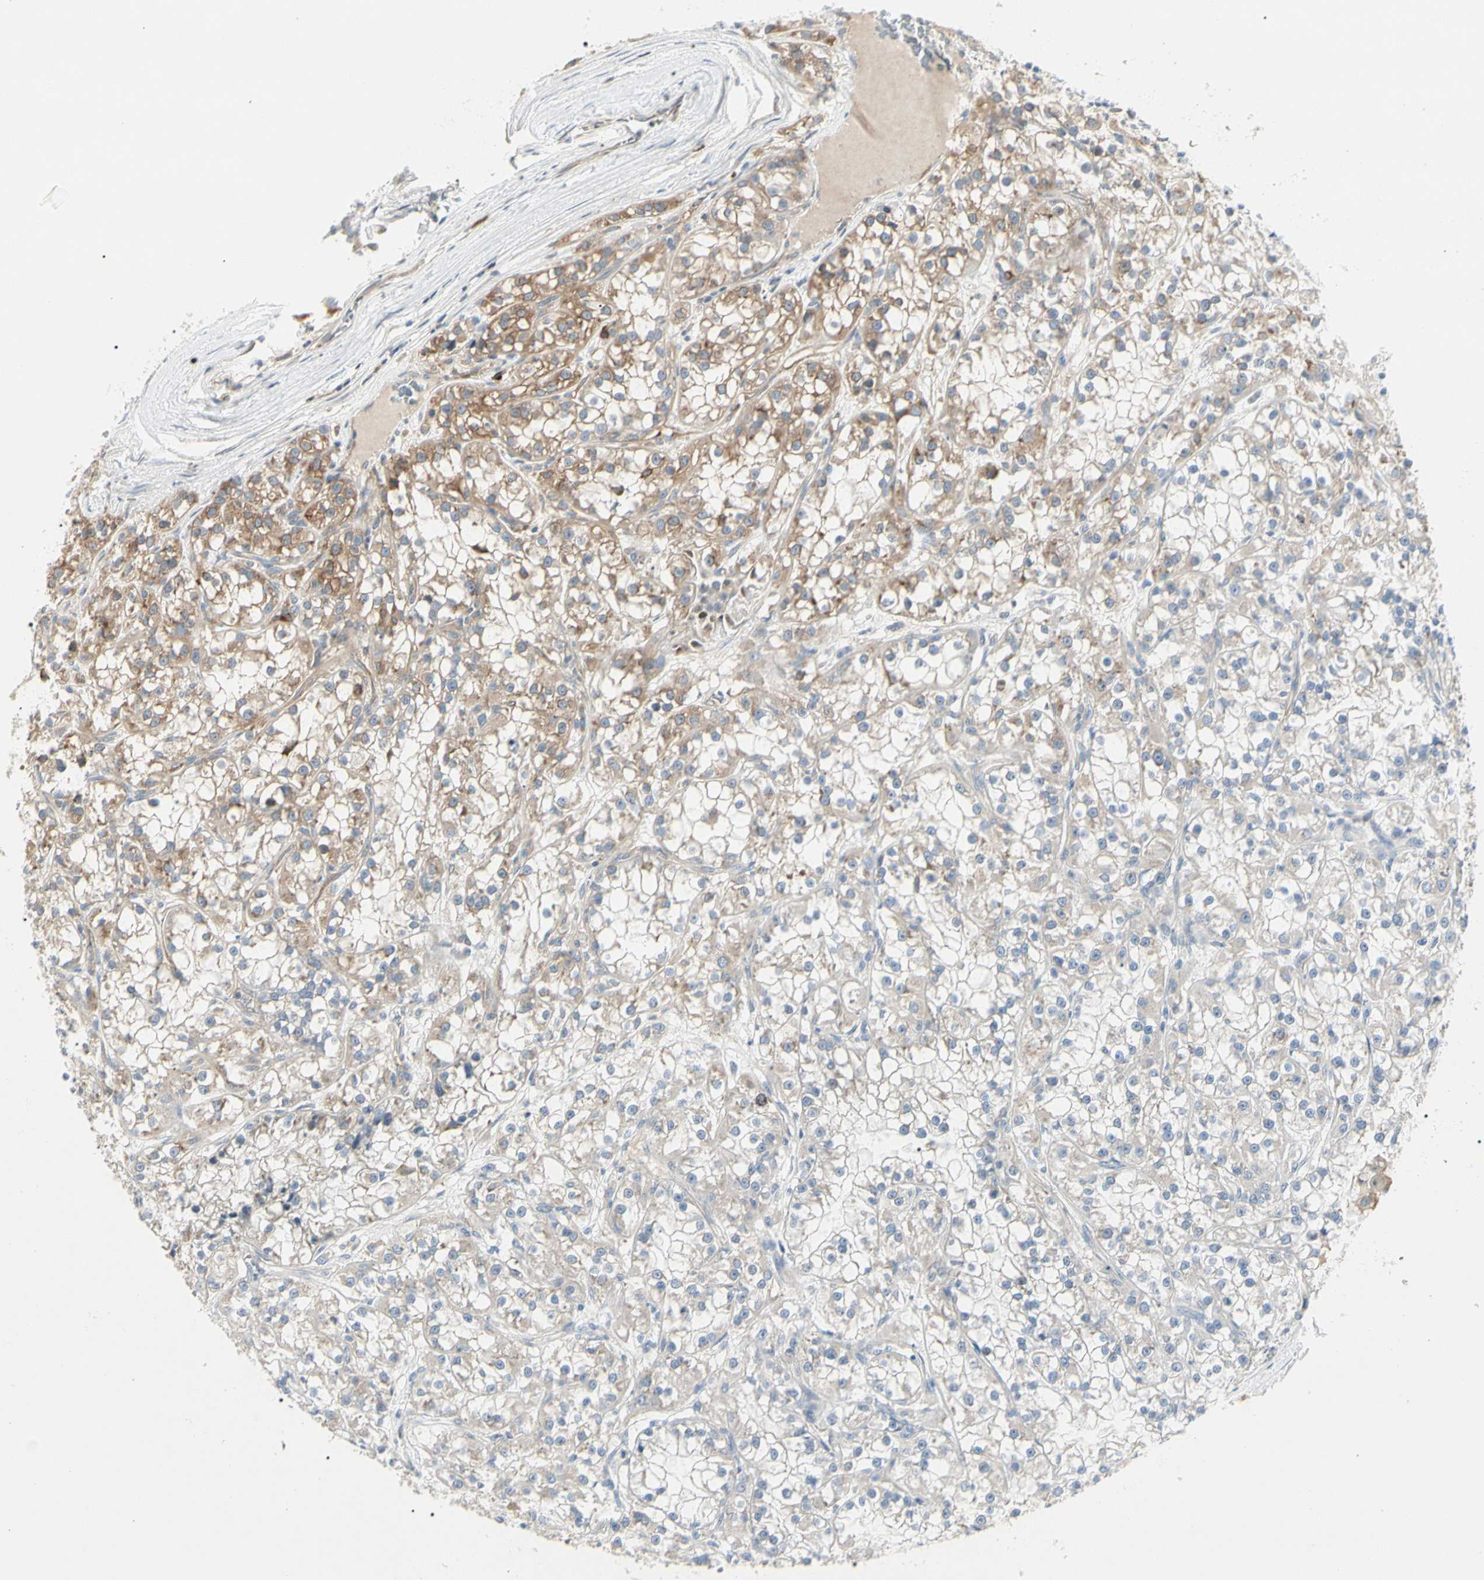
{"staining": {"intensity": "moderate", "quantity": "25%-75%", "location": "cytoplasmic/membranous"}, "tissue": "renal cancer", "cell_type": "Tumor cells", "image_type": "cancer", "snomed": [{"axis": "morphology", "description": "Adenocarcinoma, NOS"}, {"axis": "topography", "description": "Kidney"}], "caption": "Moderate cytoplasmic/membranous protein staining is identified in about 25%-75% of tumor cells in renal cancer. Immunohistochemistry stains the protein in brown and the nuclei are stained blue.", "gene": "NFKB2", "patient": {"sex": "female", "age": 52}}